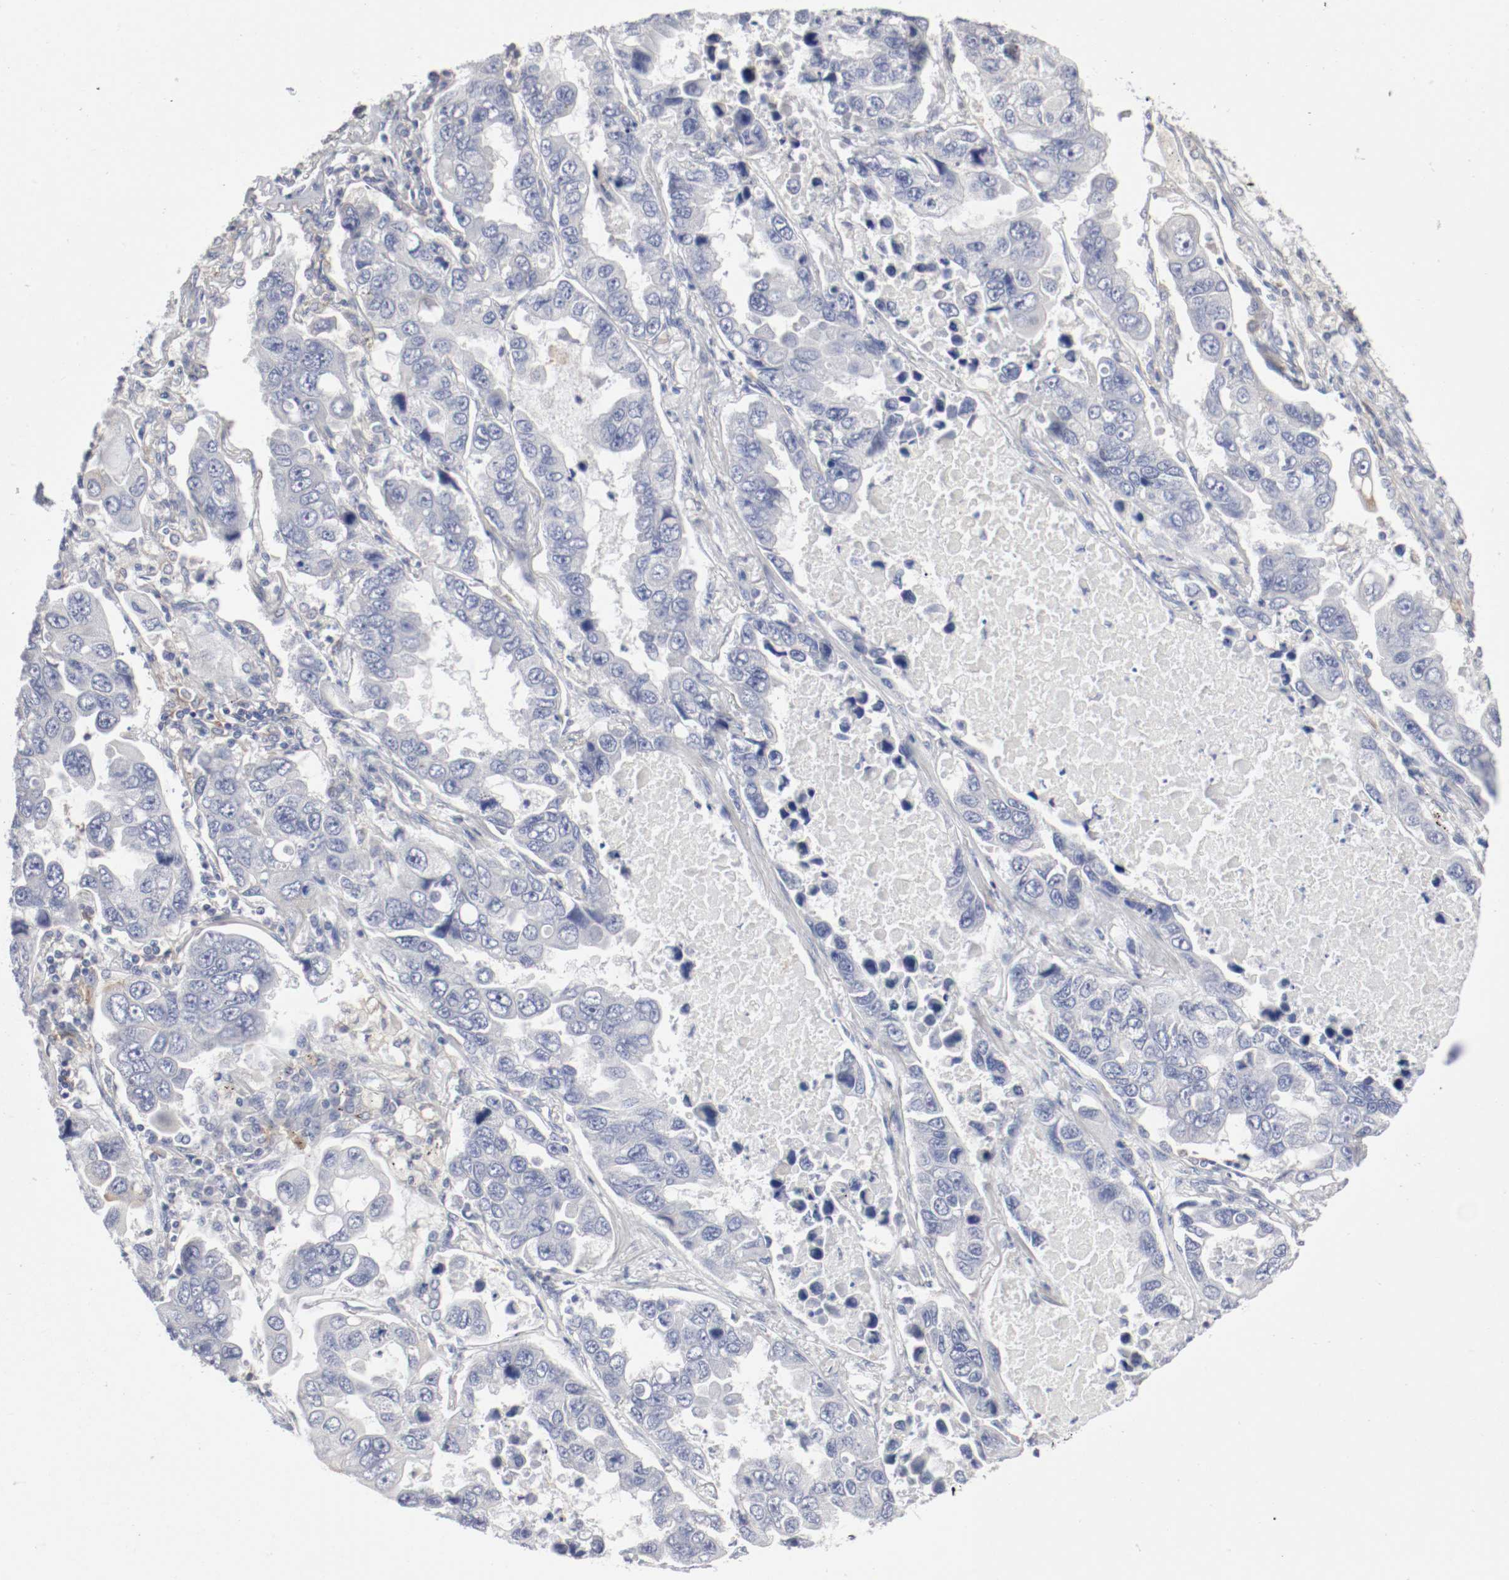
{"staining": {"intensity": "negative", "quantity": "none", "location": "none"}, "tissue": "lung cancer", "cell_type": "Tumor cells", "image_type": "cancer", "snomed": [{"axis": "morphology", "description": "Adenocarcinoma, NOS"}, {"axis": "topography", "description": "Lung"}], "caption": "This is a photomicrograph of immunohistochemistry staining of lung adenocarcinoma, which shows no positivity in tumor cells.", "gene": "FGFBP1", "patient": {"sex": "male", "age": 64}}